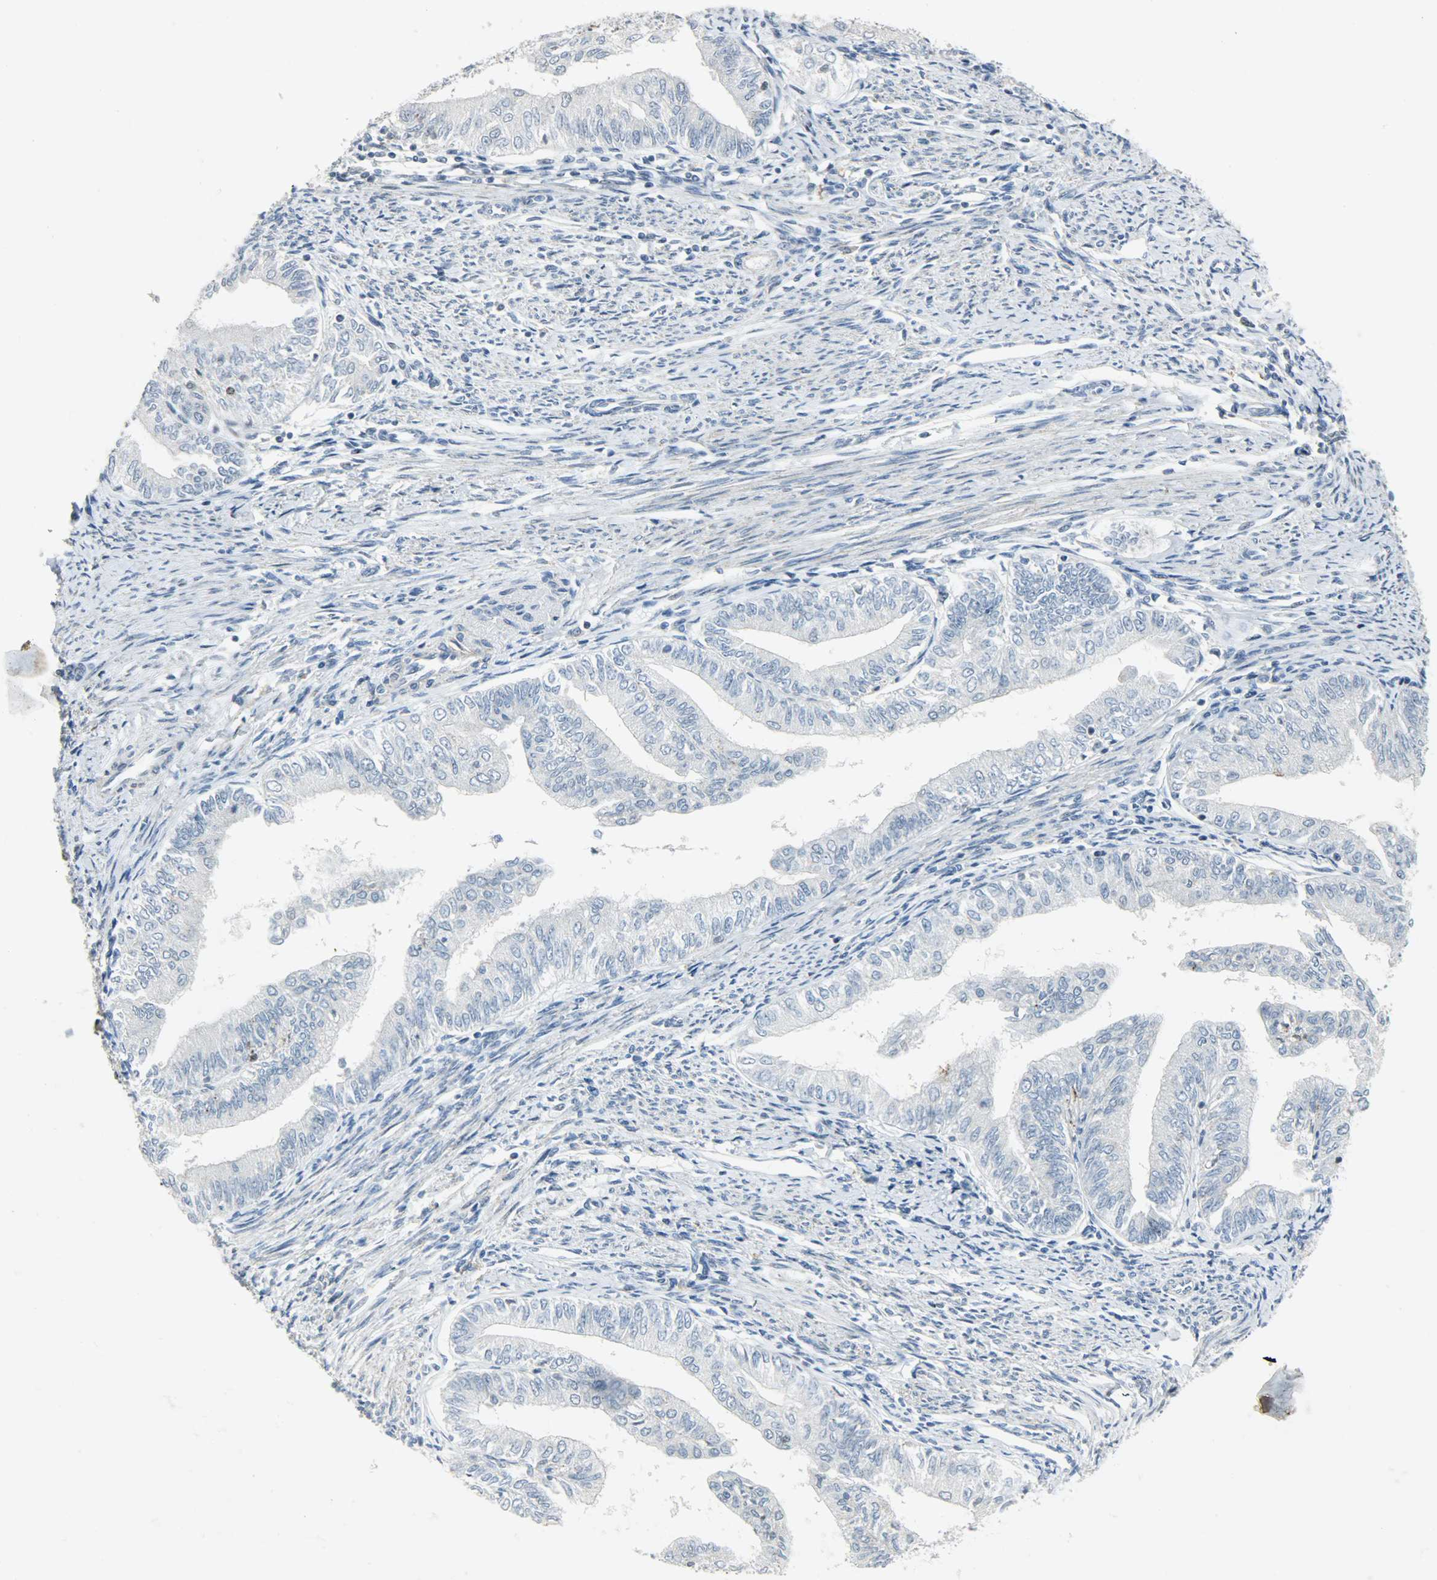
{"staining": {"intensity": "negative", "quantity": "none", "location": "none"}, "tissue": "endometrial cancer", "cell_type": "Tumor cells", "image_type": "cancer", "snomed": [{"axis": "morphology", "description": "Adenocarcinoma, NOS"}, {"axis": "topography", "description": "Endometrium"}], "caption": "Immunohistochemistry (IHC) histopathology image of endometrial cancer (adenocarcinoma) stained for a protein (brown), which demonstrates no expression in tumor cells.", "gene": "AURKB", "patient": {"sex": "female", "age": 66}}